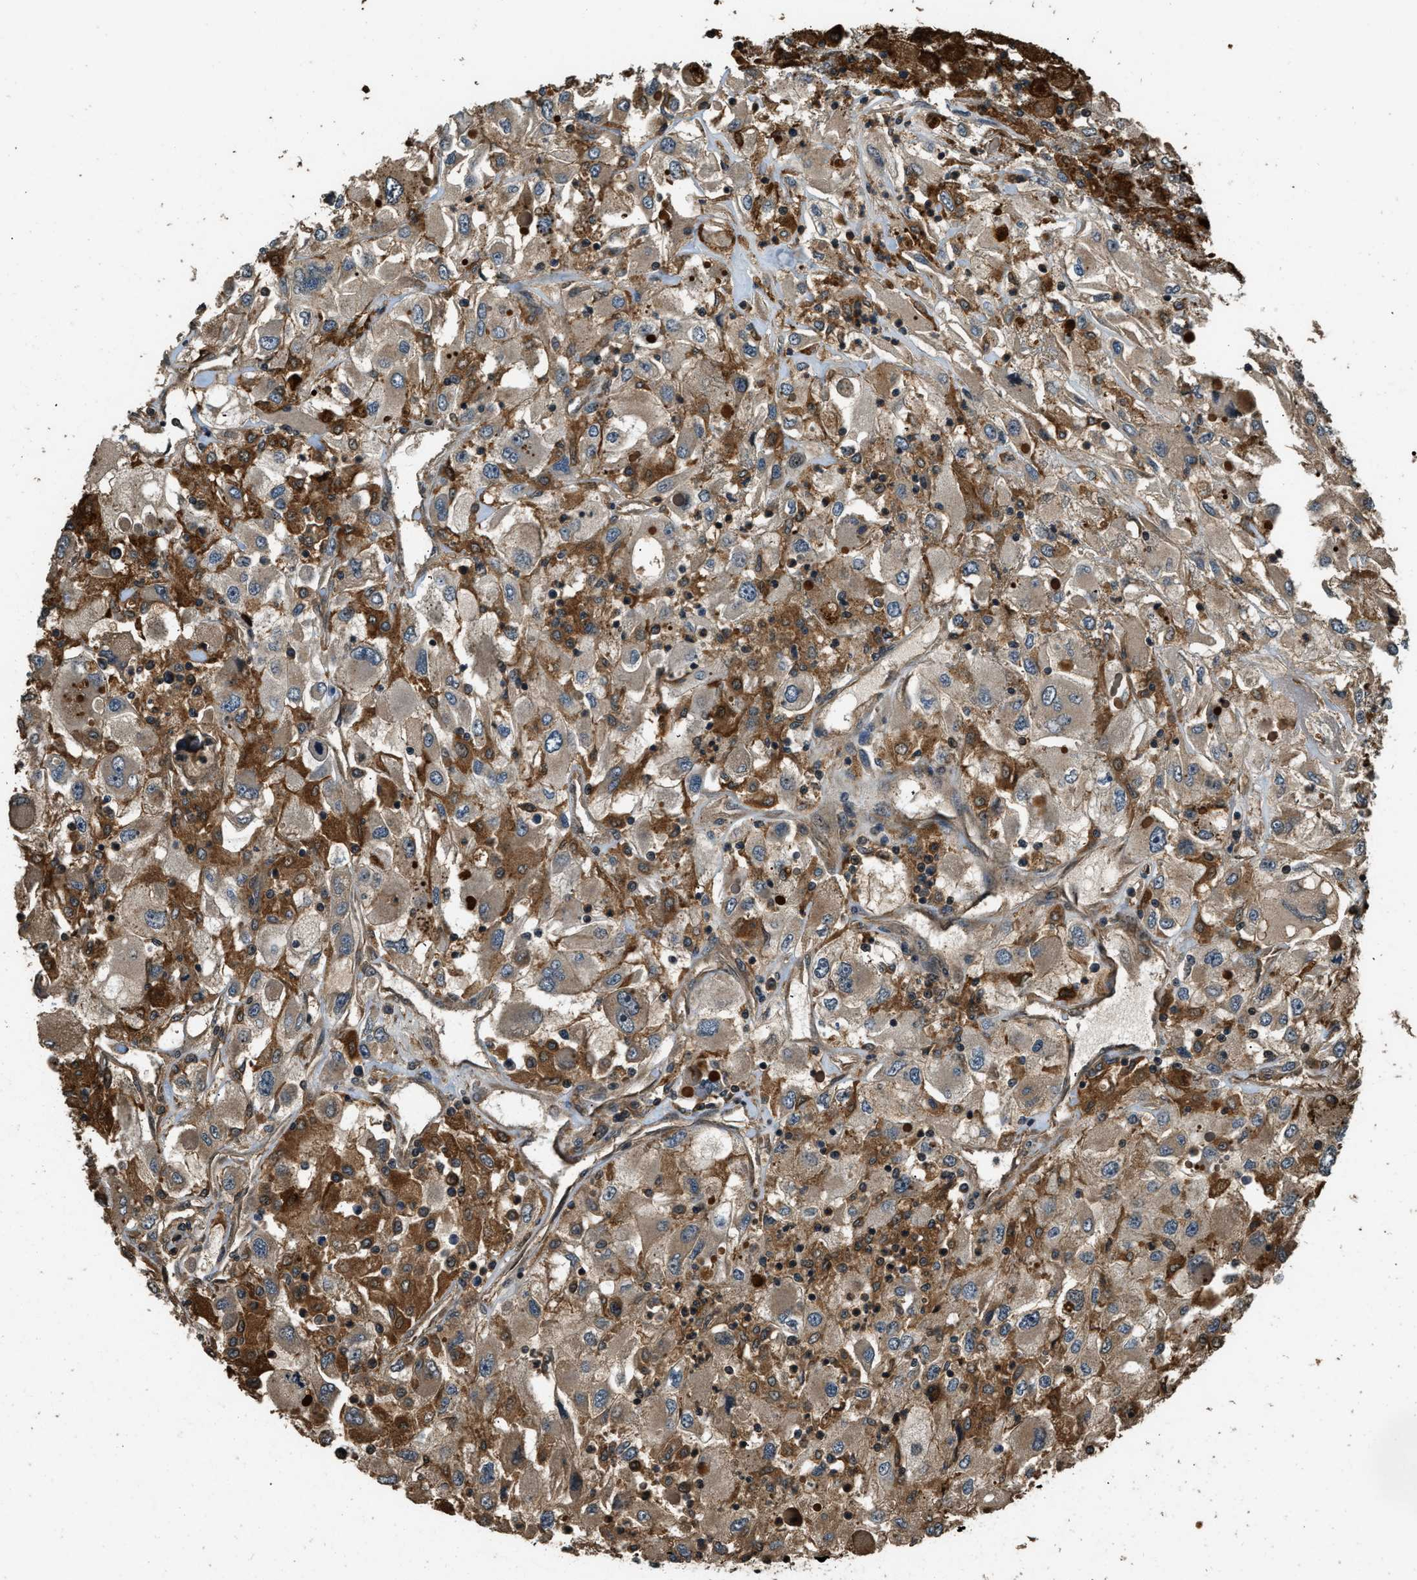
{"staining": {"intensity": "weak", "quantity": "<25%", "location": "cytoplasmic/membranous"}, "tissue": "renal cancer", "cell_type": "Tumor cells", "image_type": "cancer", "snomed": [{"axis": "morphology", "description": "Adenocarcinoma, NOS"}, {"axis": "topography", "description": "Kidney"}], "caption": "Immunohistochemistry (IHC) histopathology image of neoplastic tissue: adenocarcinoma (renal) stained with DAB reveals no significant protein expression in tumor cells. (Brightfield microscopy of DAB immunohistochemistry (IHC) at high magnification).", "gene": "RAP2A", "patient": {"sex": "female", "age": 52}}